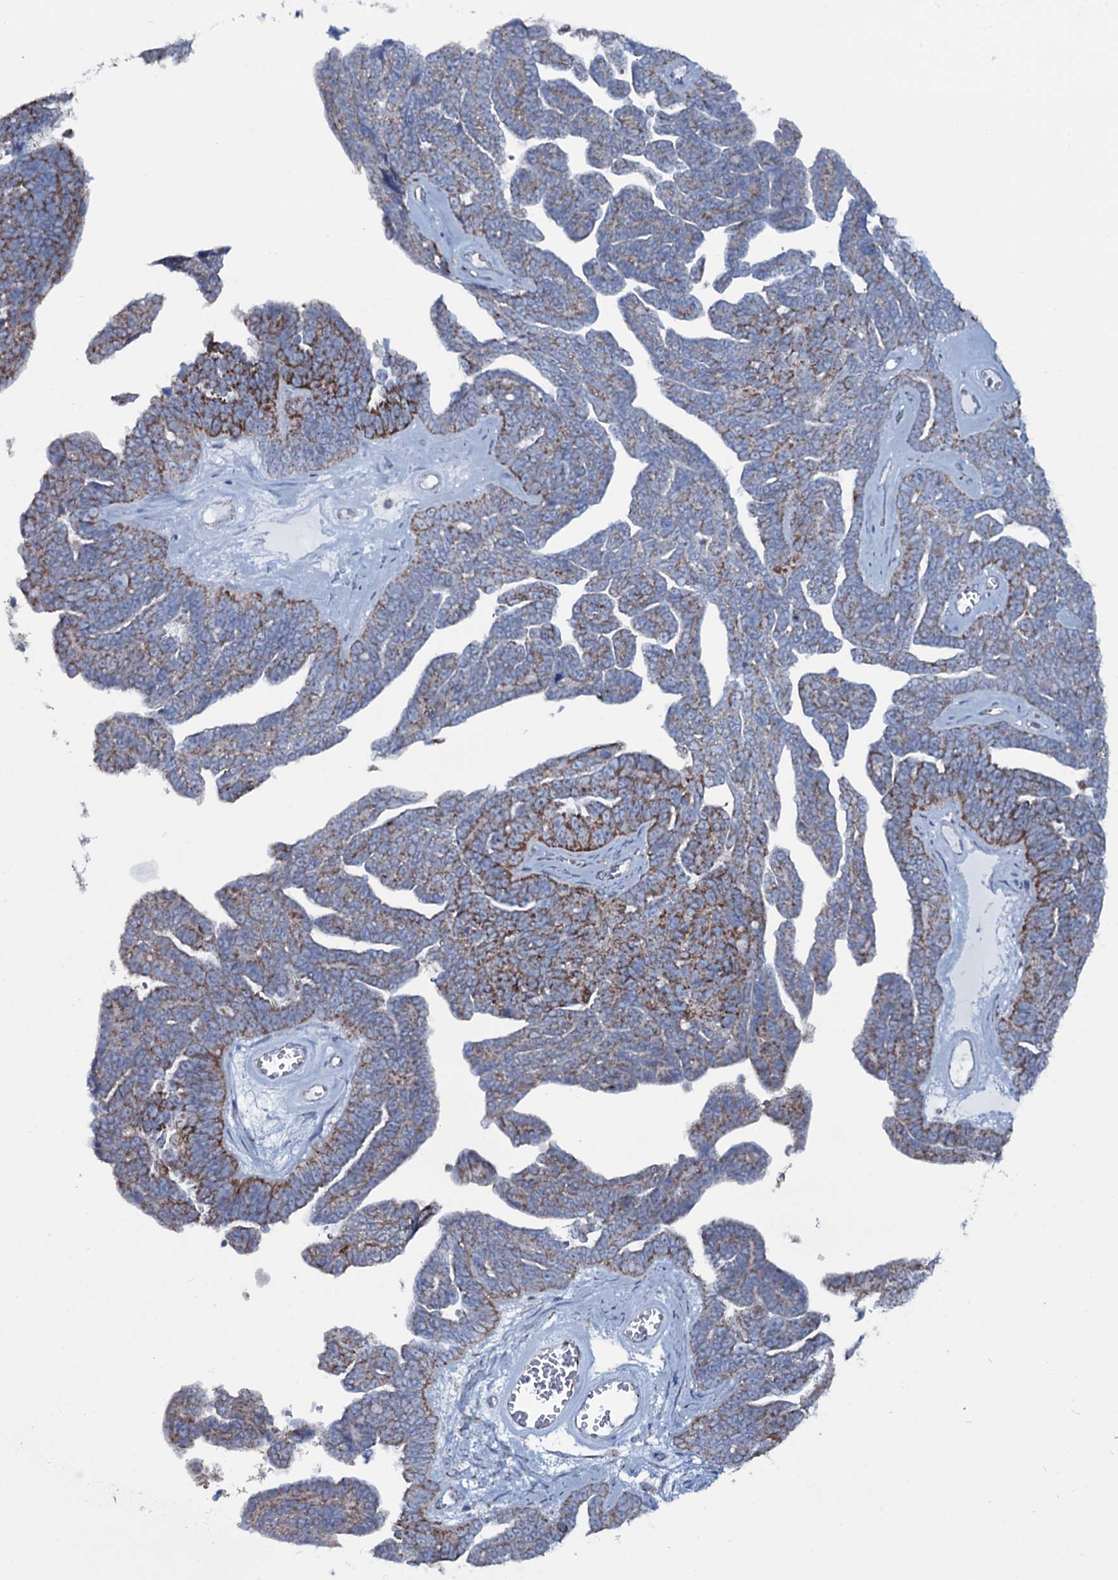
{"staining": {"intensity": "moderate", "quantity": ">75%", "location": "cytoplasmic/membranous"}, "tissue": "ovarian cancer", "cell_type": "Tumor cells", "image_type": "cancer", "snomed": [{"axis": "morphology", "description": "Cystadenocarcinoma, serous, NOS"}, {"axis": "topography", "description": "Ovary"}], "caption": "Moderate cytoplasmic/membranous protein staining is present in approximately >75% of tumor cells in ovarian cancer (serous cystadenocarcinoma).", "gene": "MRPS35", "patient": {"sex": "female", "age": 79}}